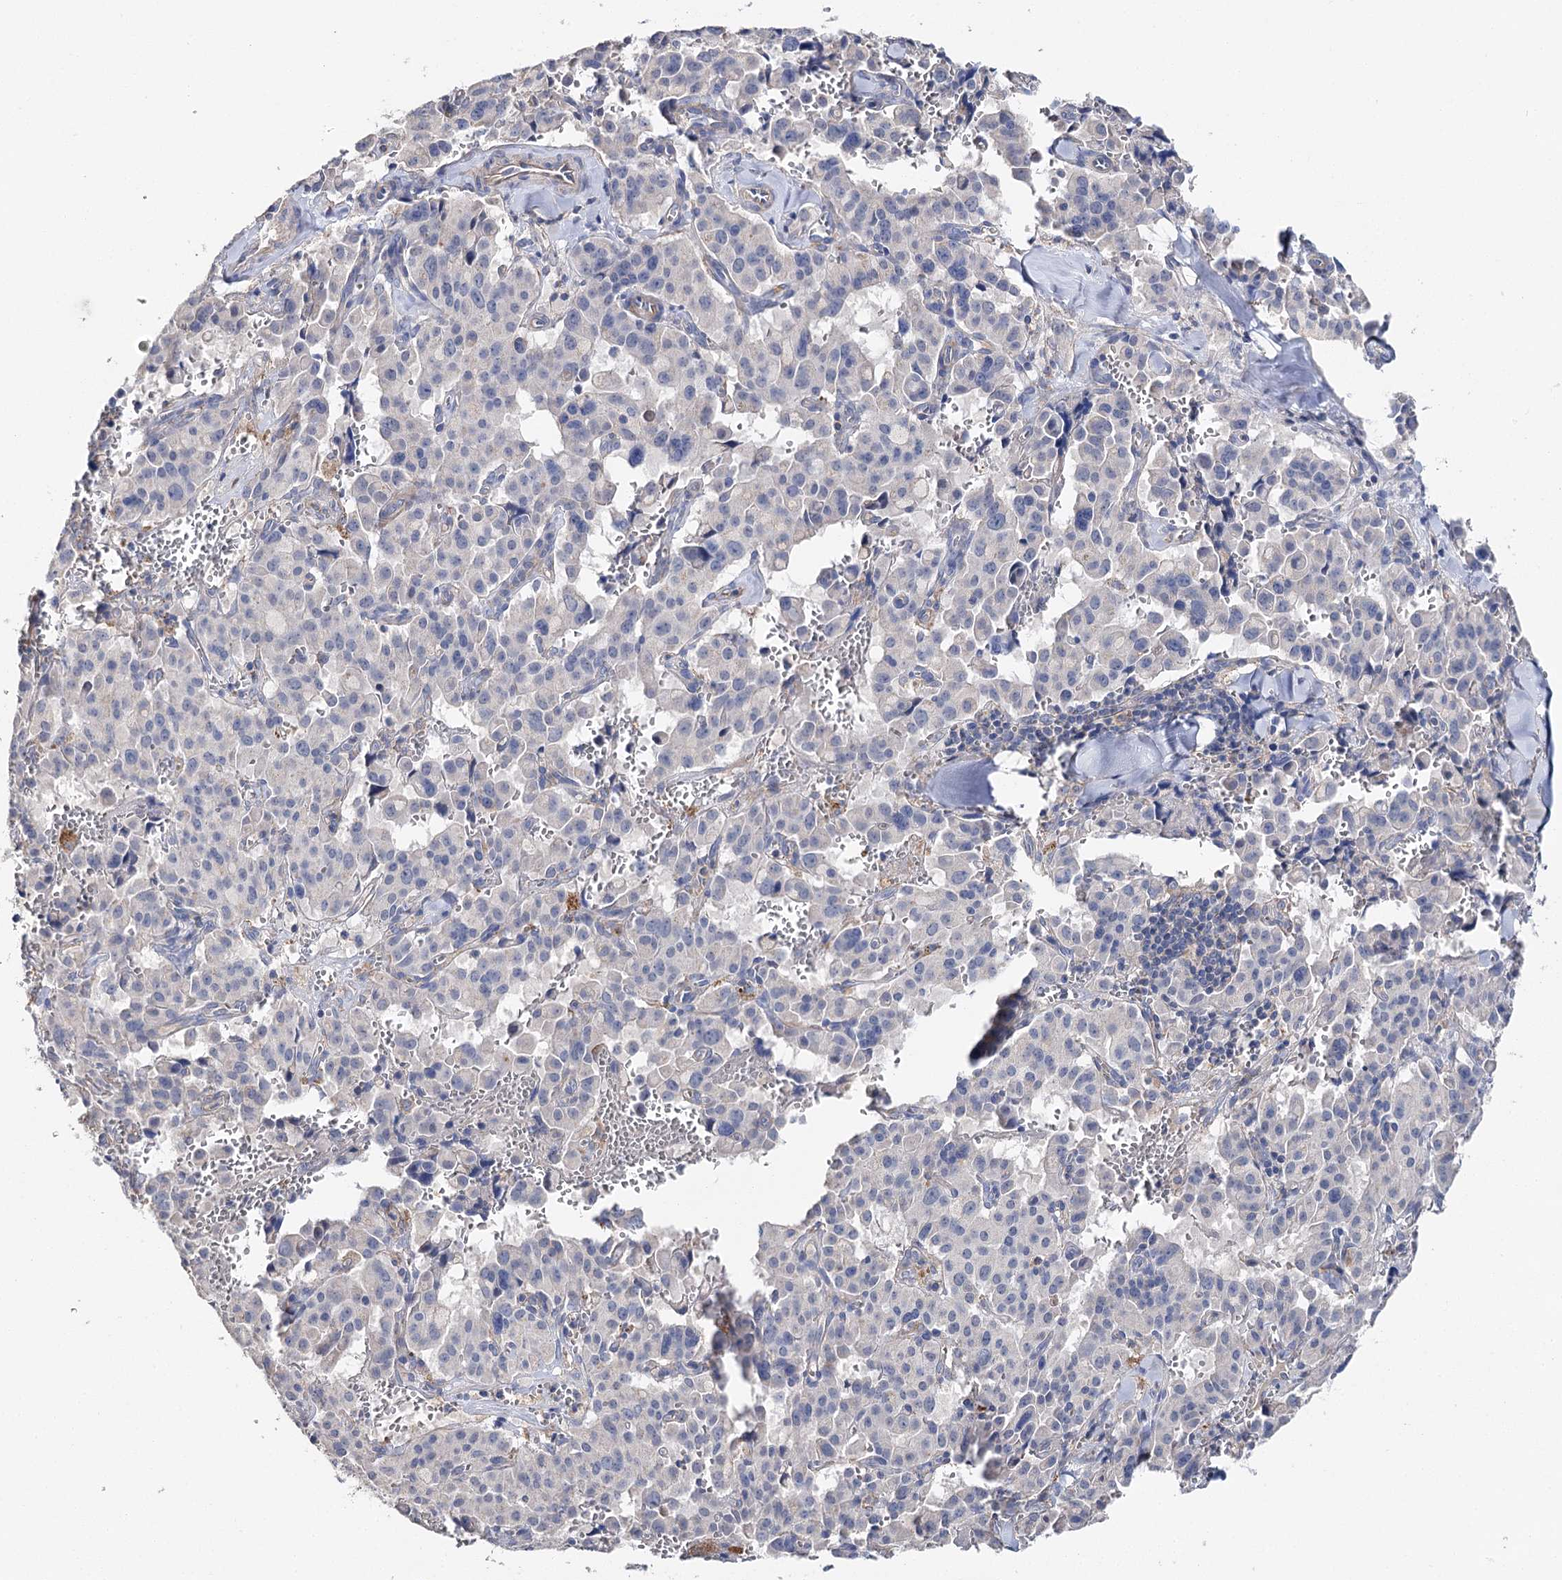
{"staining": {"intensity": "negative", "quantity": "none", "location": "none"}, "tissue": "pancreatic cancer", "cell_type": "Tumor cells", "image_type": "cancer", "snomed": [{"axis": "morphology", "description": "Adenocarcinoma, NOS"}, {"axis": "topography", "description": "Pancreas"}], "caption": "Tumor cells are negative for protein expression in human adenocarcinoma (pancreatic).", "gene": "EPYC", "patient": {"sex": "male", "age": 65}}